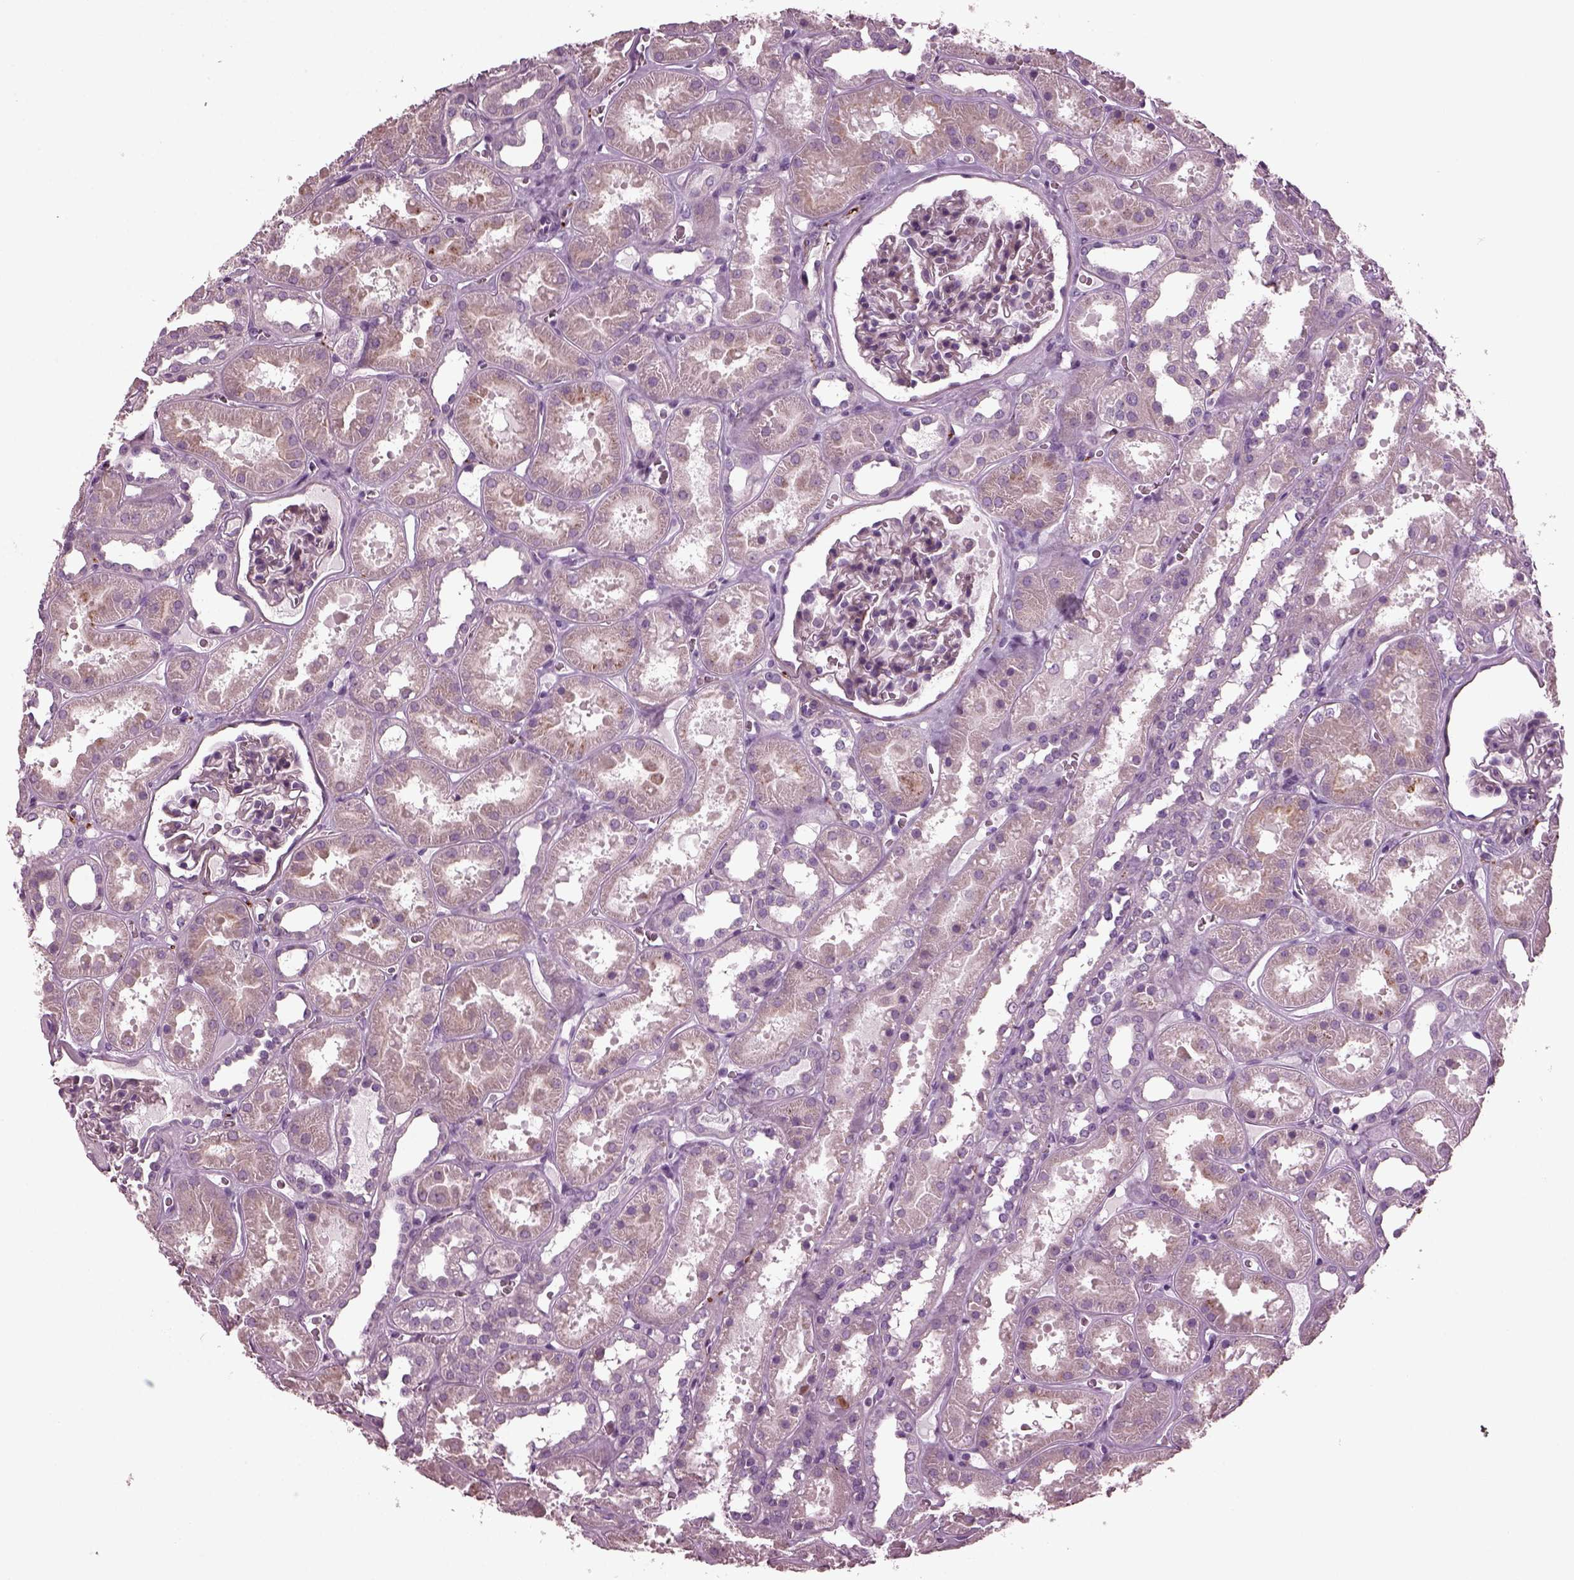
{"staining": {"intensity": "negative", "quantity": "none", "location": "none"}, "tissue": "kidney", "cell_type": "Cells in glomeruli", "image_type": "normal", "snomed": [{"axis": "morphology", "description": "Normal tissue, NOS"}, {"axis": "topography", "description": "Kidney"}], "caption": "Micrograph shows no significant protein expression in cells in glomeruli of normal kidney. The staining was performed using DAB (3,3'-diaminobenzidine) to visualize the protein expression in brown, while the nuclei were stained in blue with hematoxylin (Magnification: 20x).", "gene": "GDF11", "patient": {"sex": "female", "age": 41}}